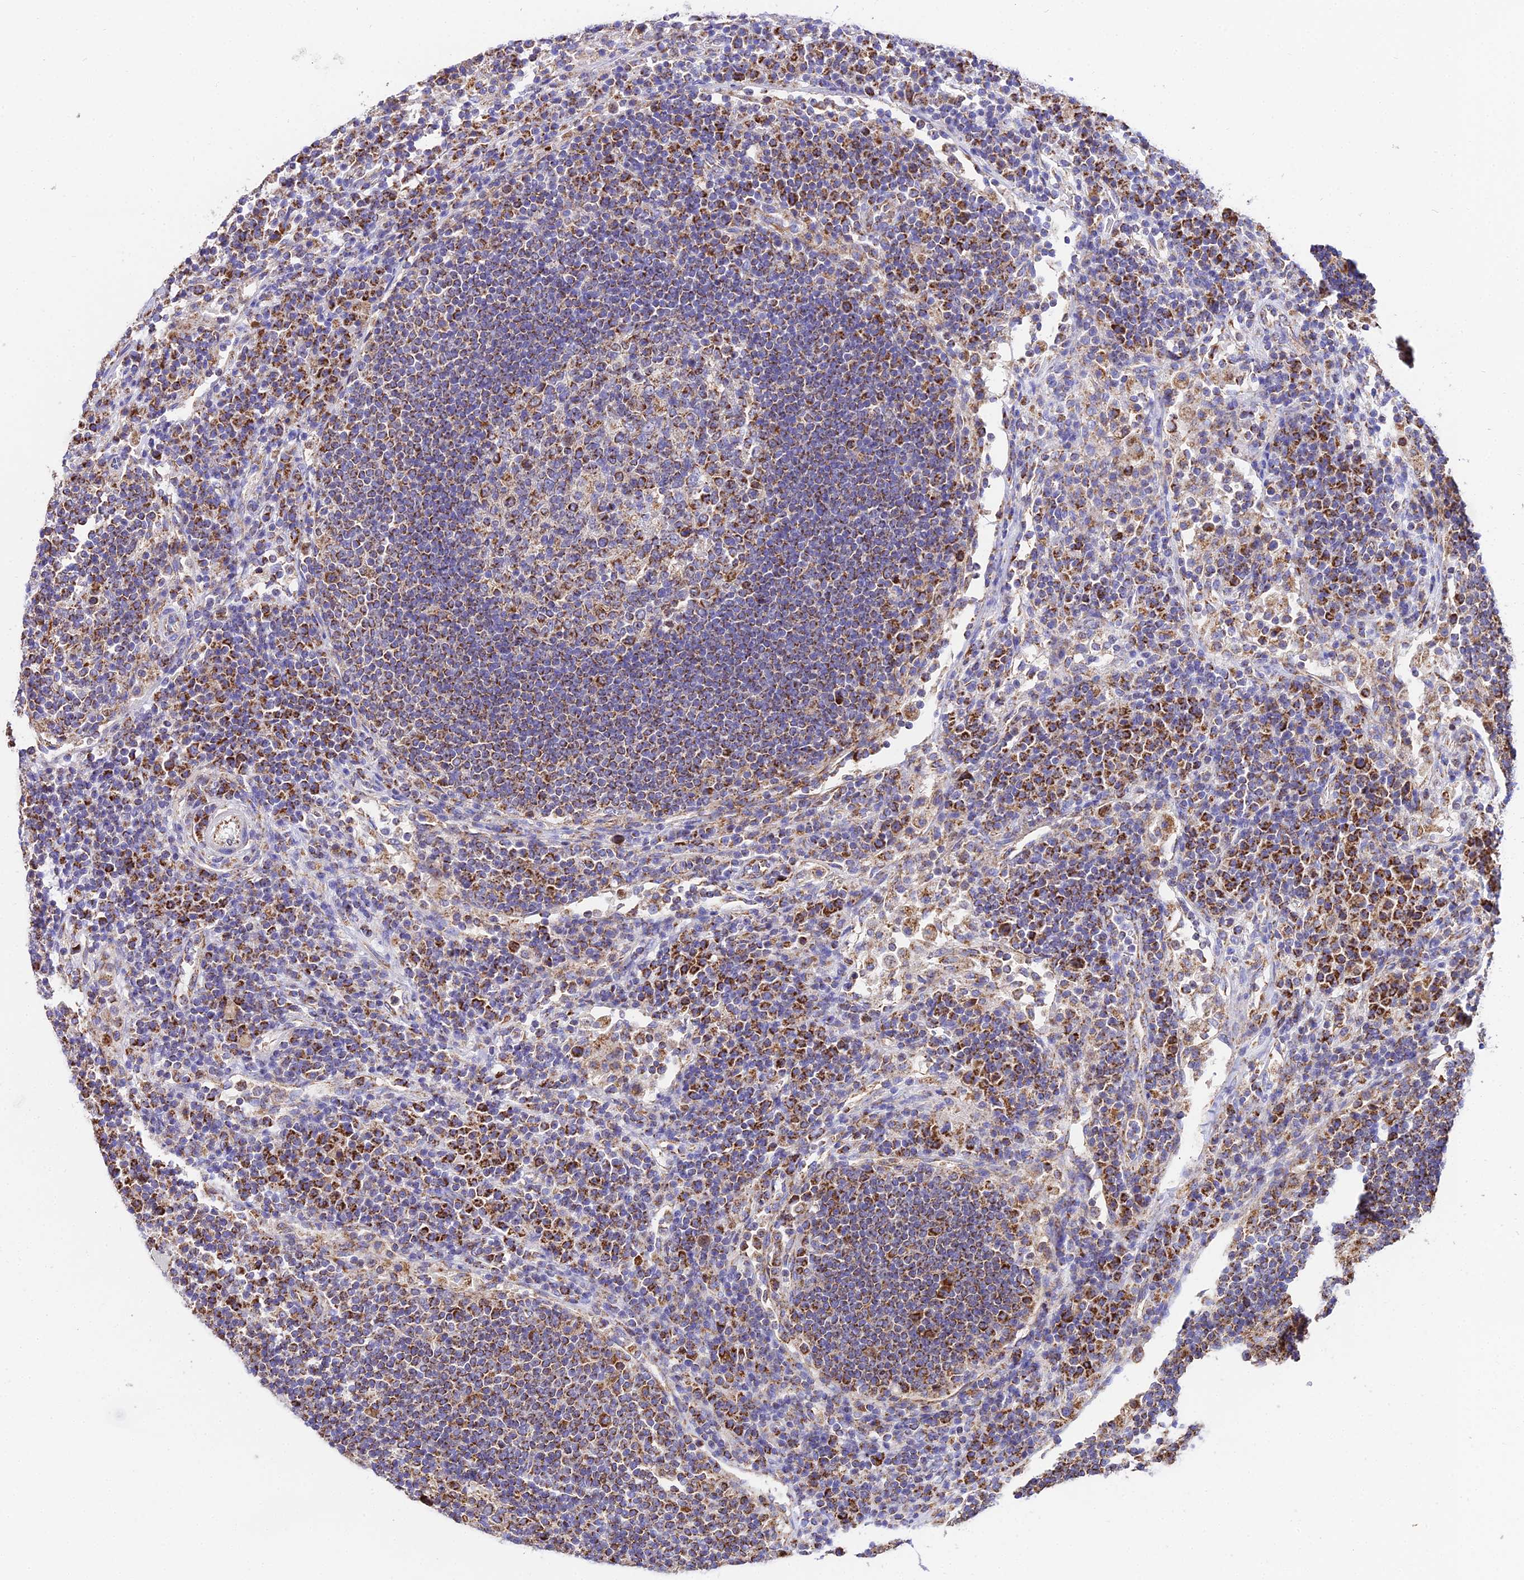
{"staining": {"intensity": "moderate", "quantity": ">75%", "location": "cytoplasmic/membranous"}, "tissue": "lymph node", "cell_type": "Germinal center cells", "image_type": "normal", "snomed": [{"axis": "morphology", "description": "Normal tissue, NOS"}, {"axis": "topography", "description": "Lymph node"}], "caption": "Immunohistochemical staining of normal human lymph node exhibits medium levels of moderate cytoplasmic/membranous positivity in about >75% of germinal center cells.", "gene": "OCIAD1", "patient": {"sex": "female", "age": 53}}